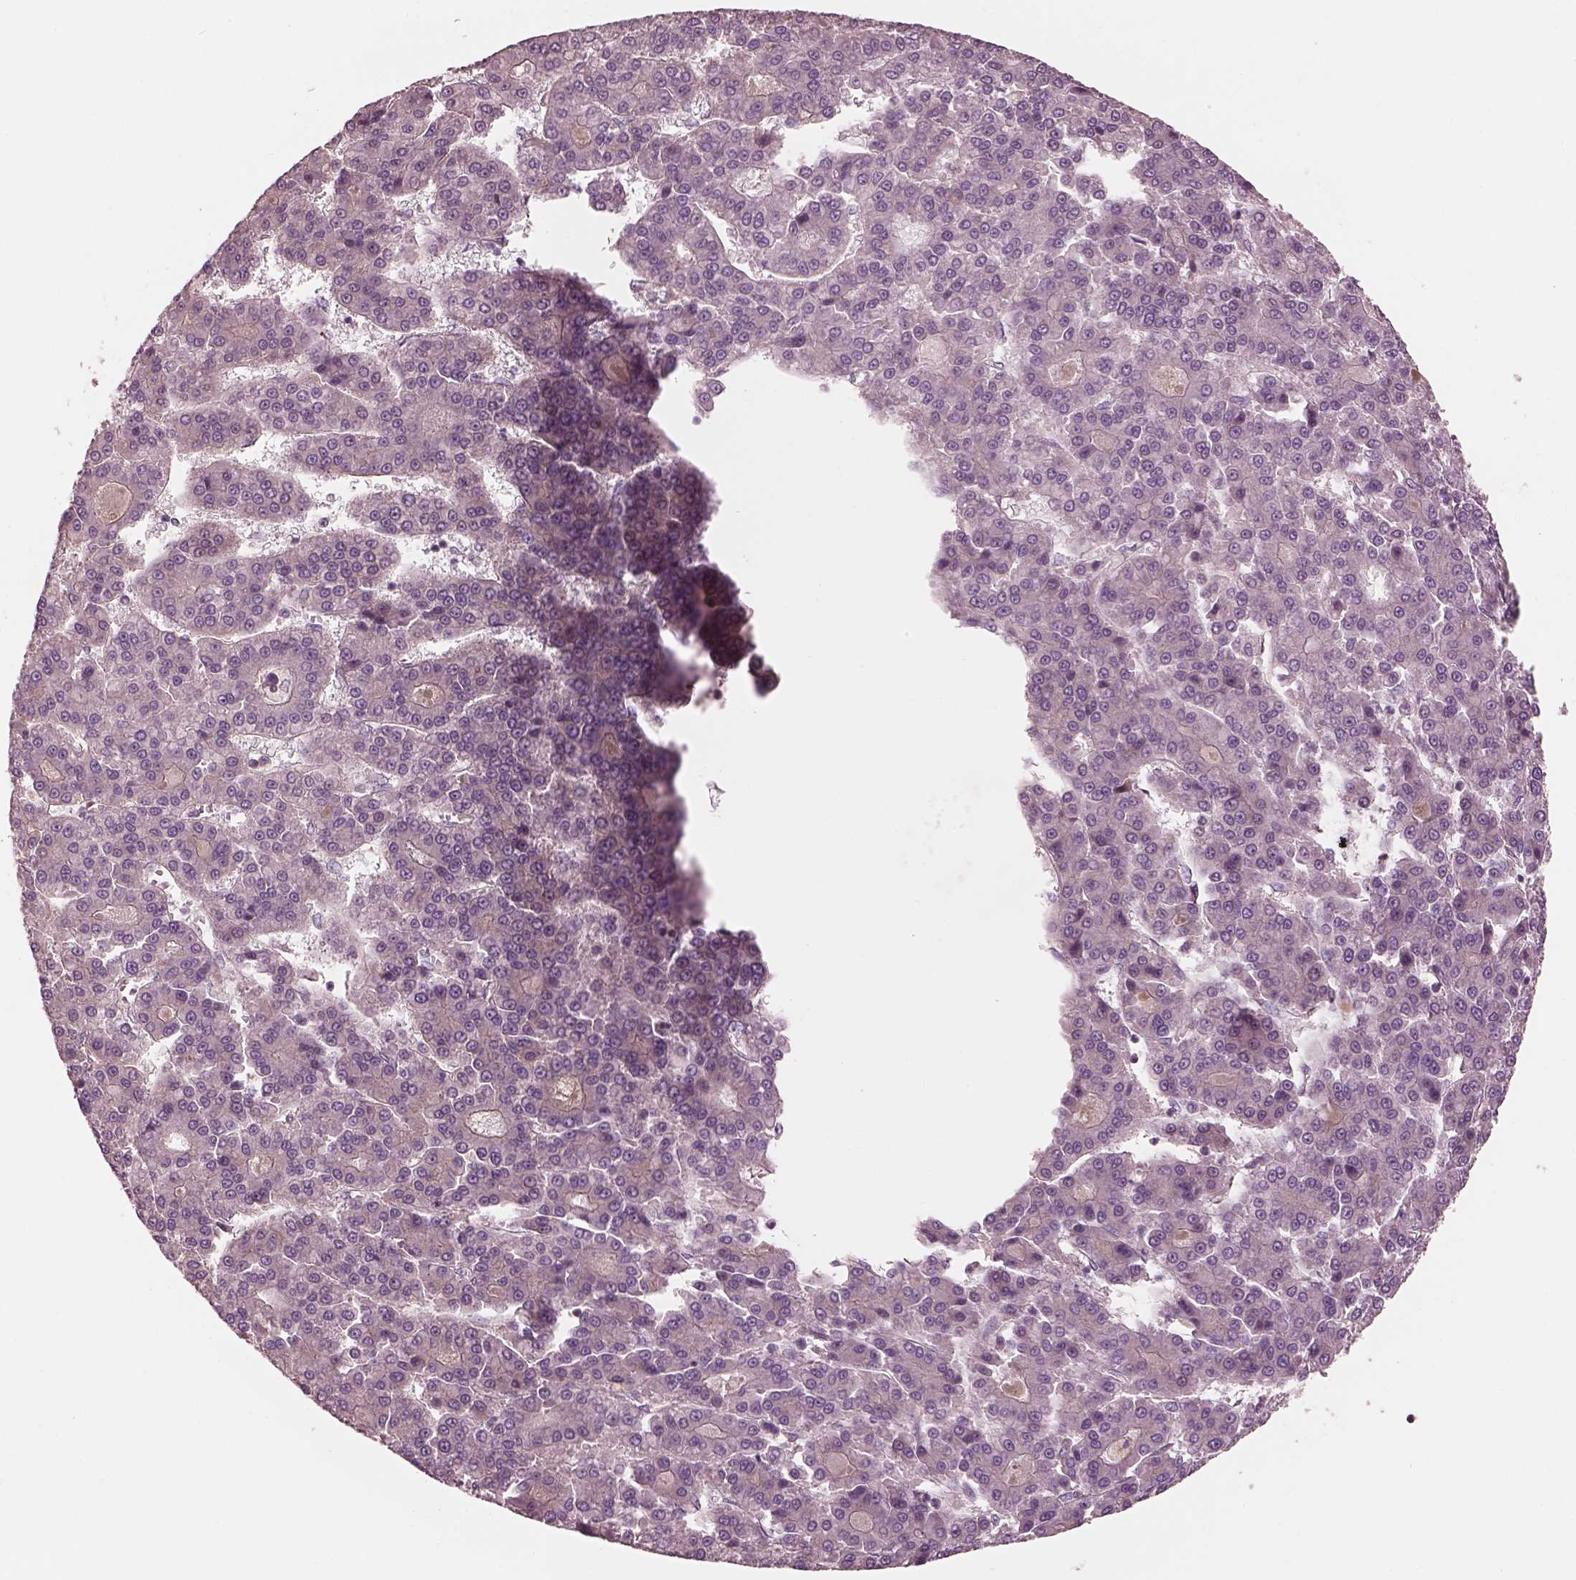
{"staining": {"intensity": "negative", "quantity": "none", "location": "none"}, "tissue": "liver cancer", "cell_type": "Tumor cells", "image_type": "cancer", "snomed": [{"axis": "morphology", "description": "Carcinoma, Hepatocellular, NOS"}, {"axis": "topography", "description": "Liver"}], "caption": "Immunohistochemistry (IHC) image of neoplastic tissue: hepatocellular carcinoma (liver) stained with DAB (3,3'-diaminobenzidine) displays no significant protein staining in tumor cells.", "gene": "ELAPOR1", "patient": {"sex": "male", "age": 70}}